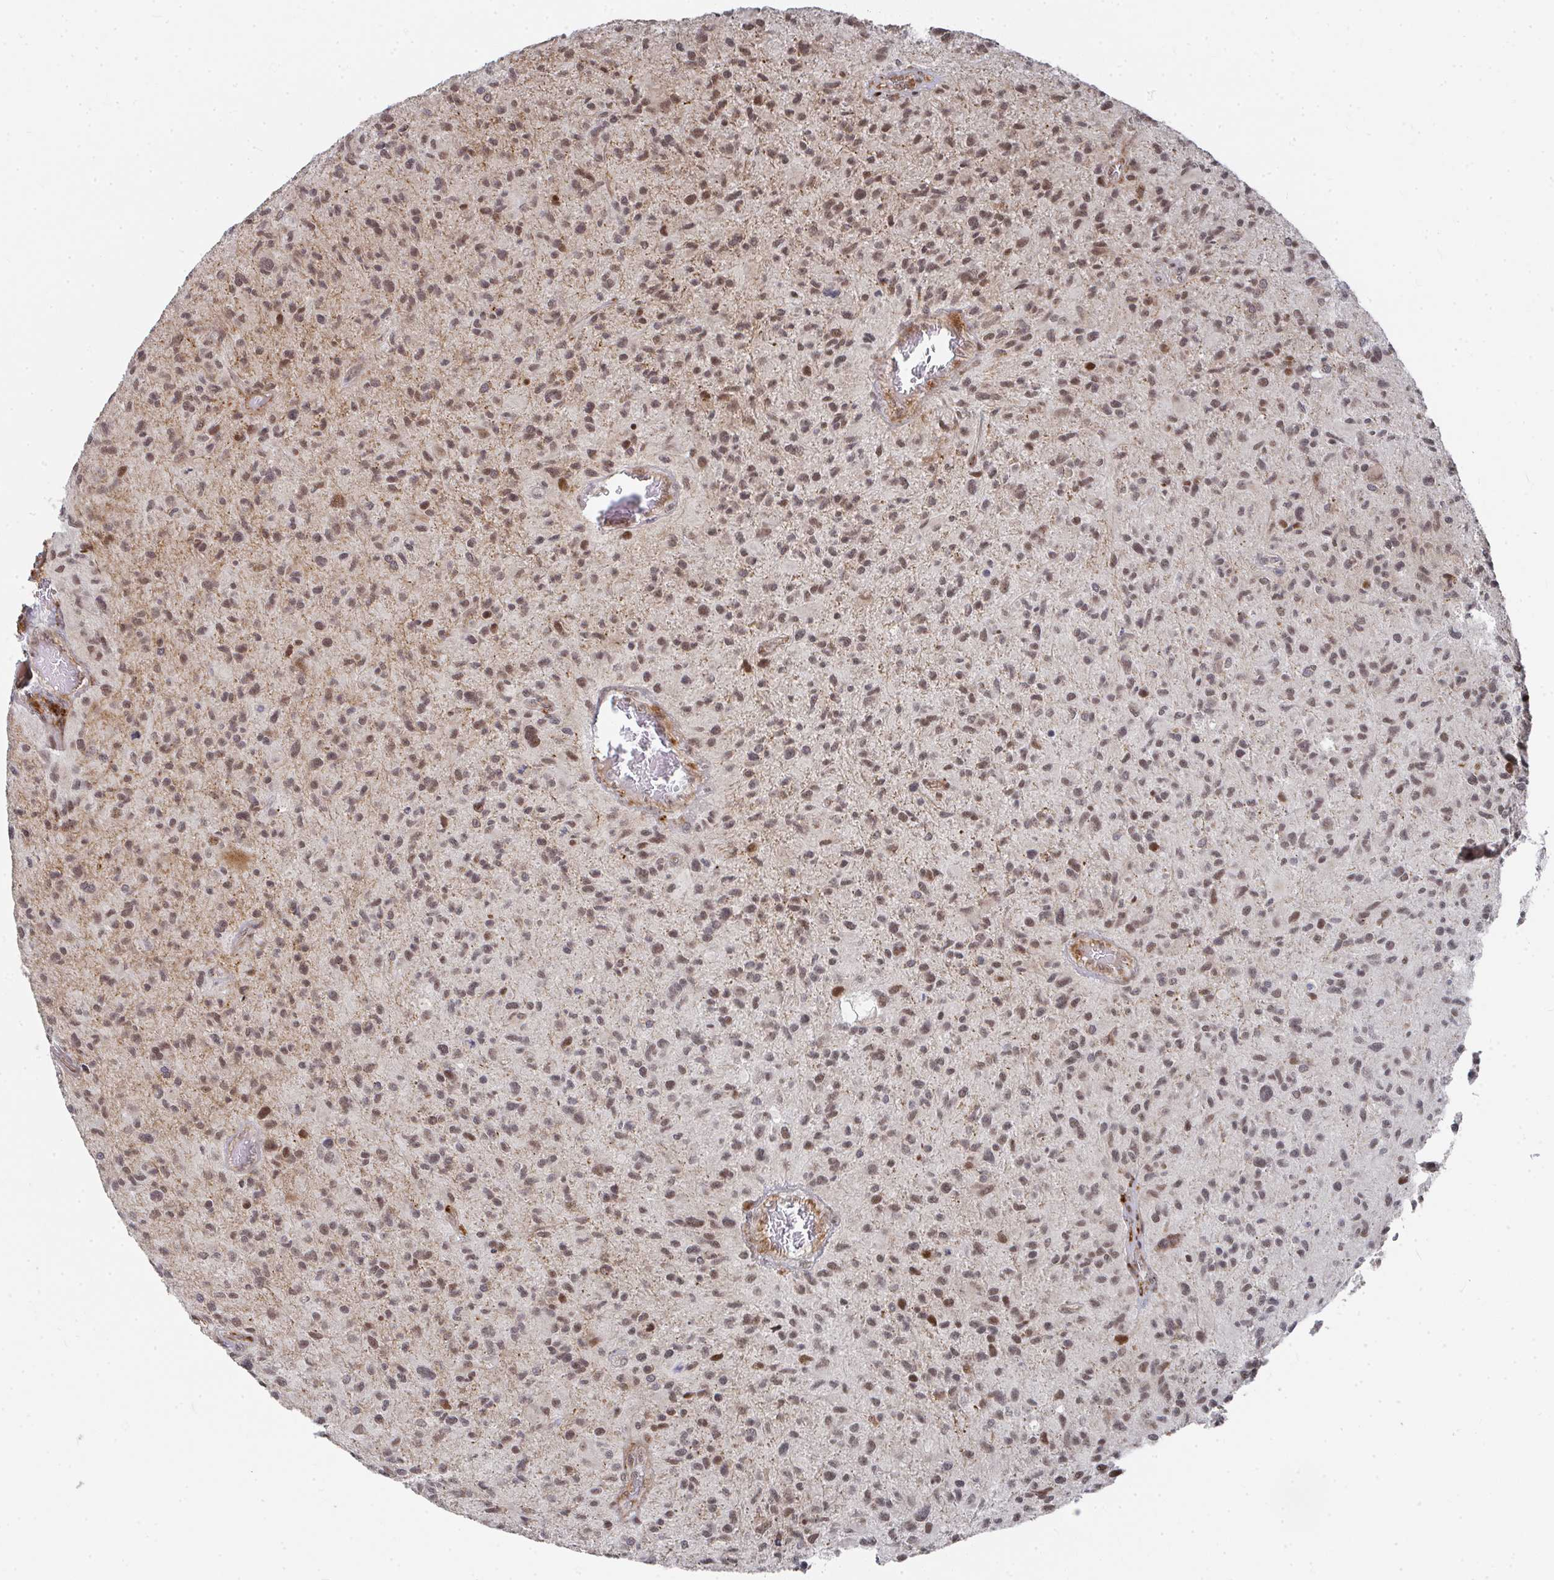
{"staining": {"intensity": "weak", "quantity": ">75%", "location": "nuclear"}, "tissue": "glioma", "cell_type": "Tumor cells", "image_type": "cancer", "snomed": [{"axis": "morphology", "description": "Glioma, malignant, High grade"}, {"axis": "topography", "description": "Brain"}], "caption": "This photomicrograph displays immunohistochemistry staining of glioma, with low weak nuclear positivity in approximately >75% of tumor cells.", "gene": "RBBP5", "patient": {"sex": "female", "age": 70}}